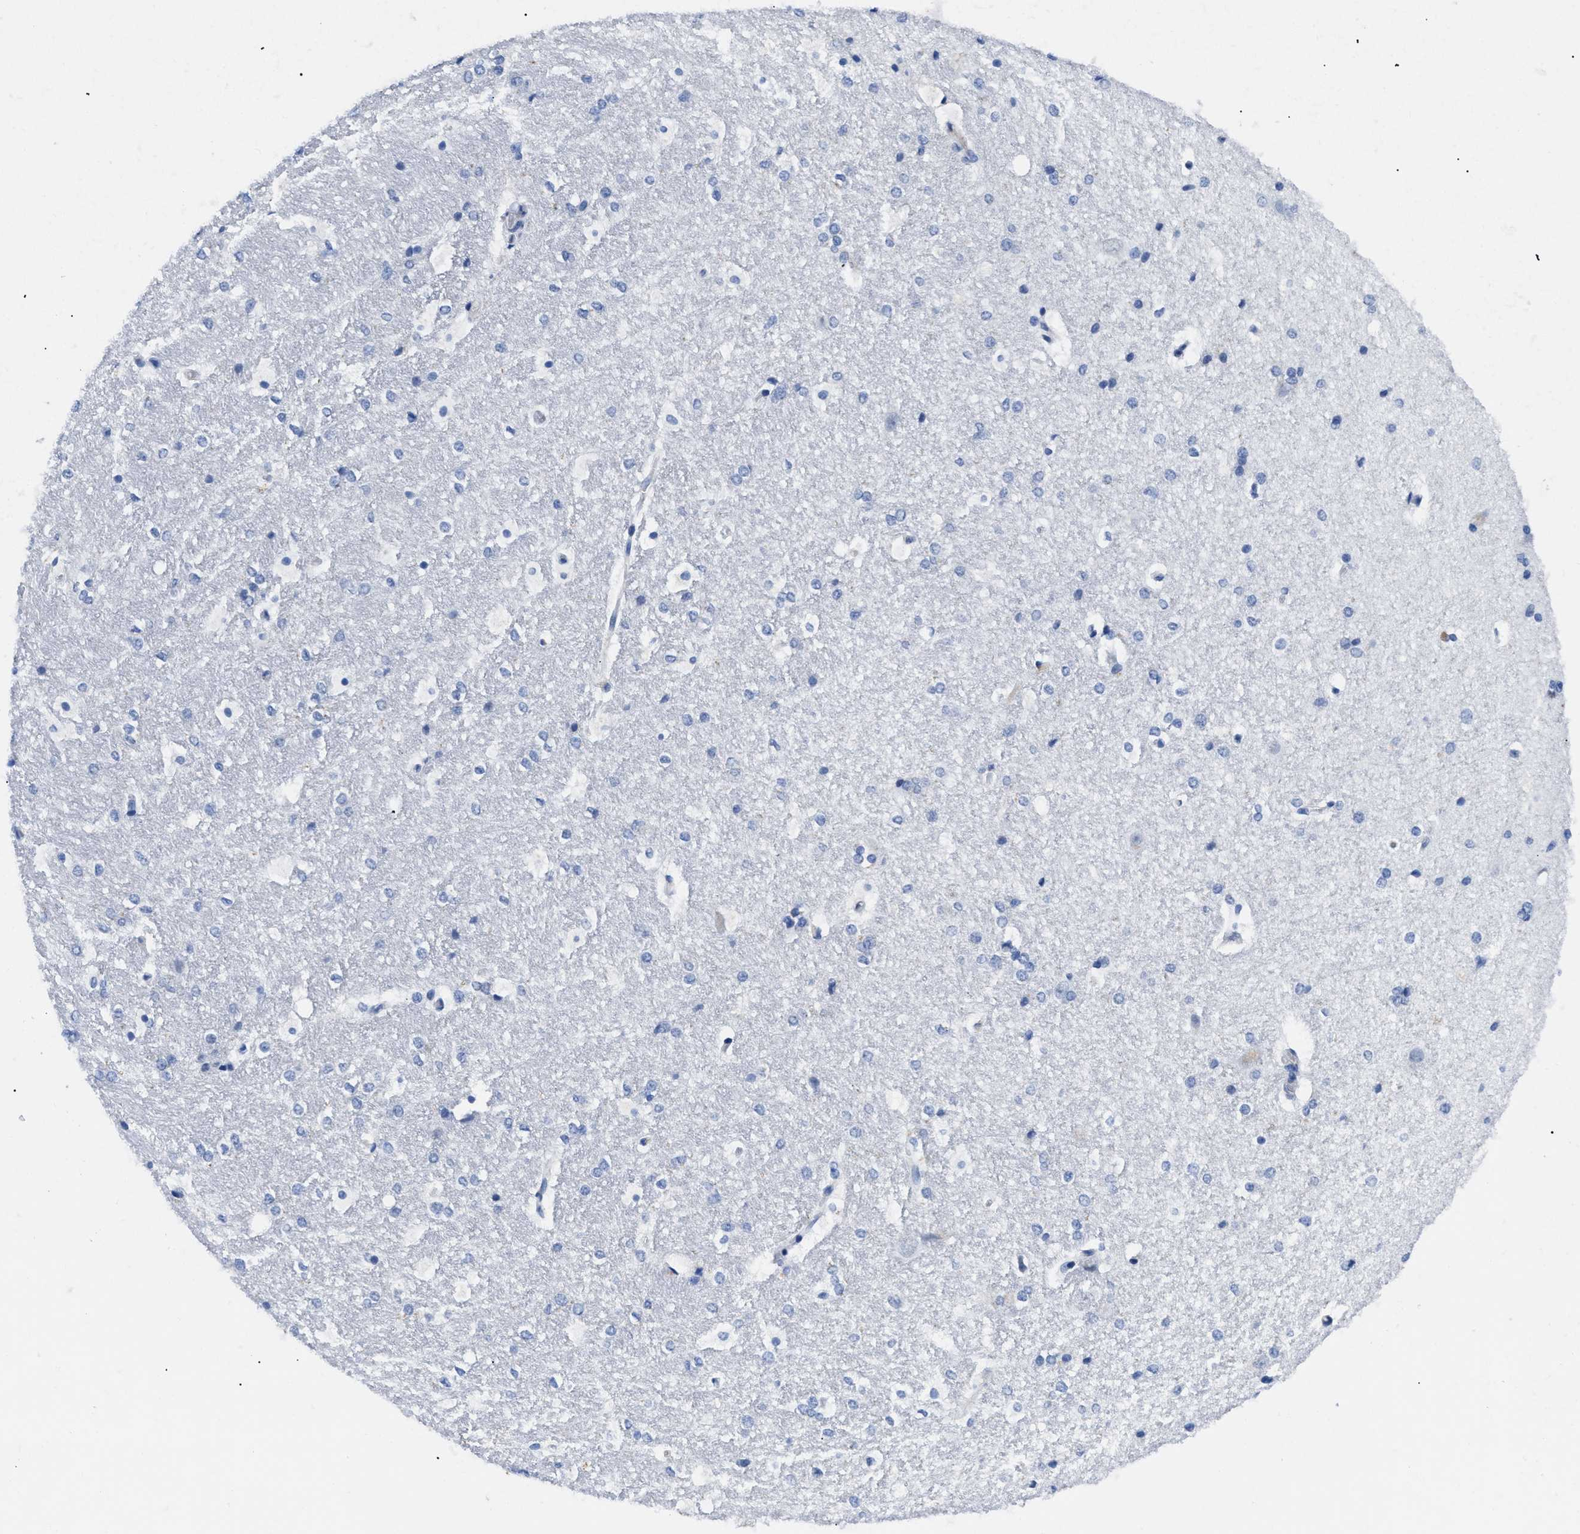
{"staining": {"intensity": "negative", "quantity": "none", "location": "none"}, "tissue": "hippocampus", "cell_type": "Glial cells", "image_type": "normal", "snomed": [{"axis": "morphology", "description": "Normal tissue, NOS"}, {"axis": "topography", "description": "Hippocampus"}], "caption": "High power microscopy image of an IHC photomicrograph of unremarkable hippocampus, revealing no significant expression in glial cells. The staining was performed using DAB to visualize the protein expression in brown, while the nuclei were stained in blue with hematoxylin (Magnification: 20x).", "gene": "TMEM68", "patient": {"sex": "female", "age": 19}}